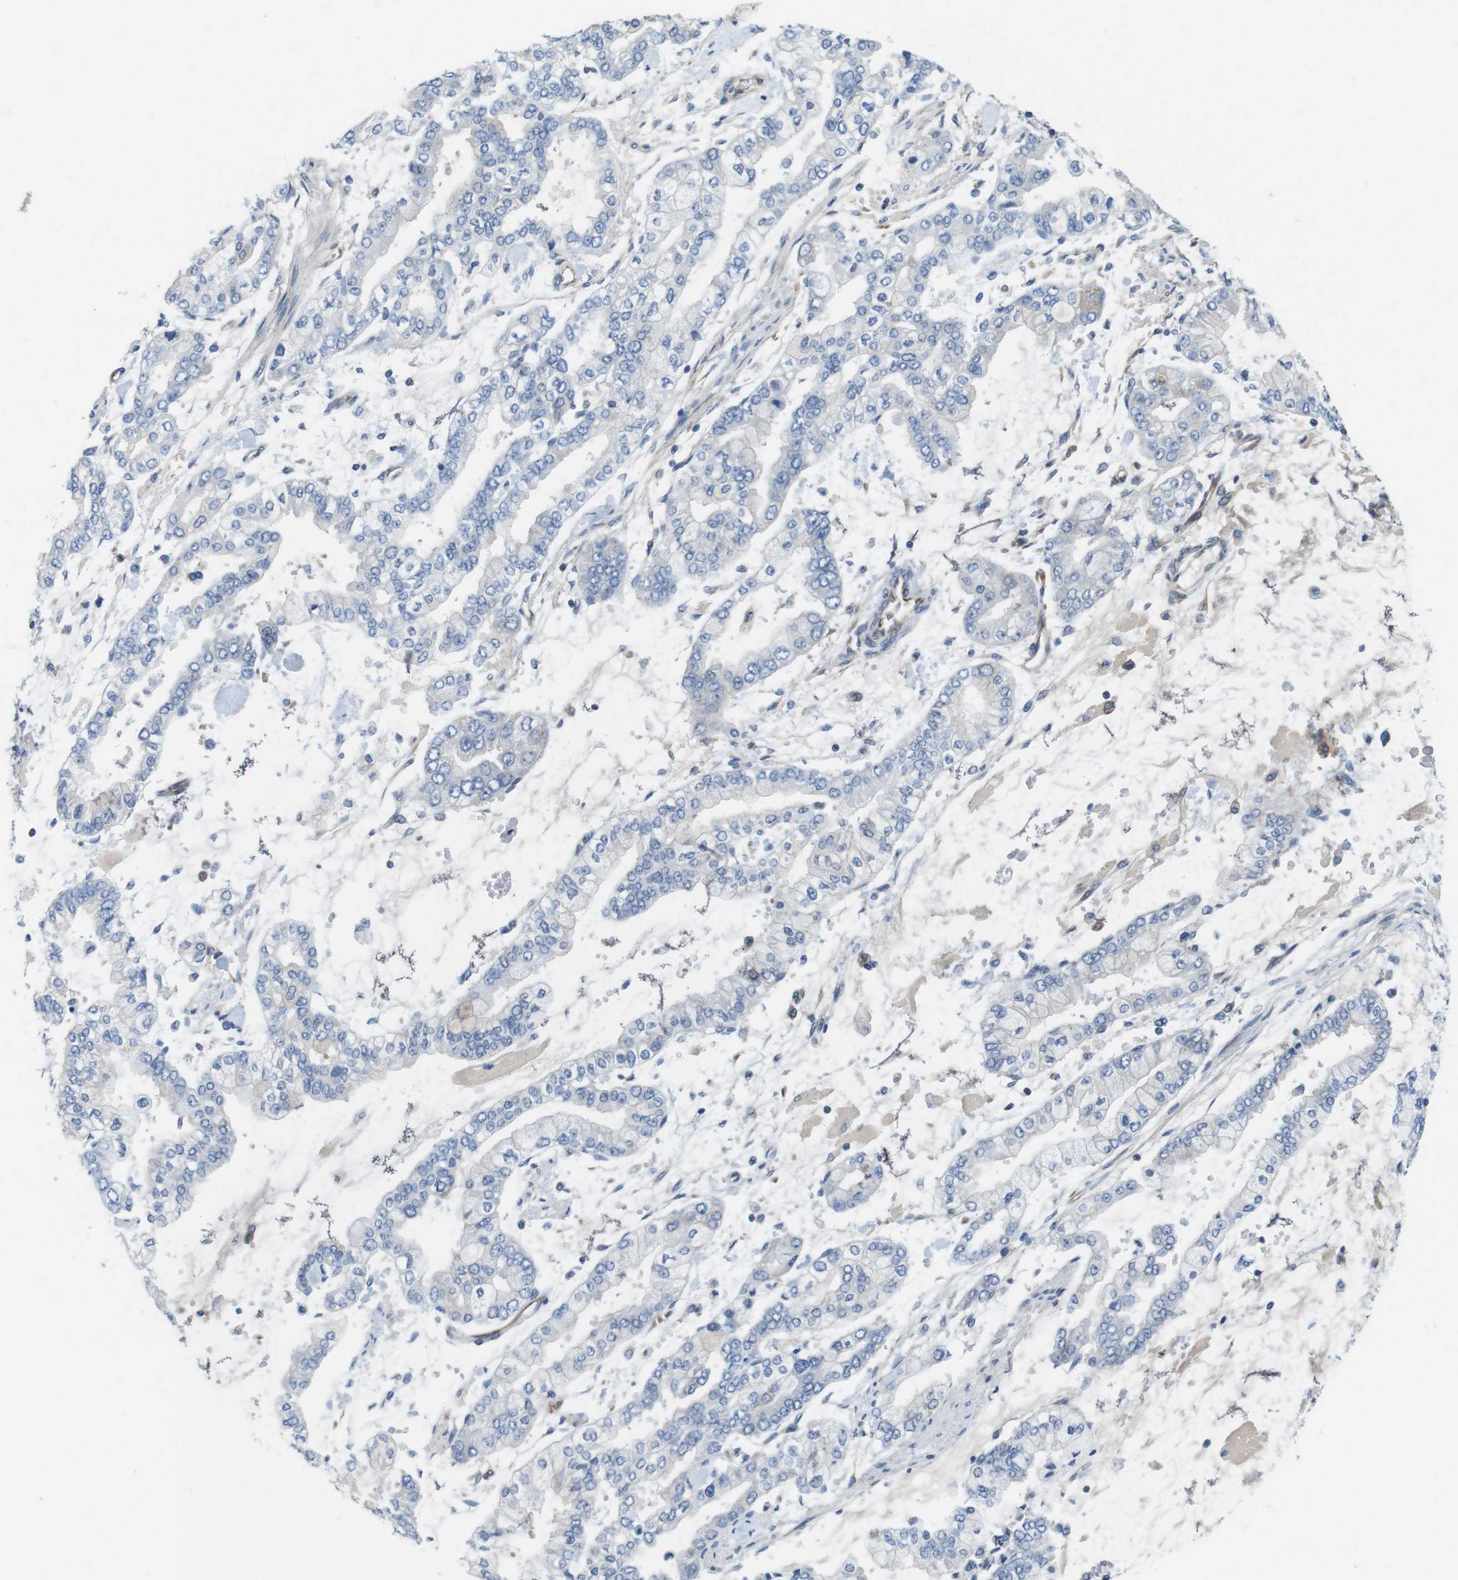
{"staining": {"intensity": "negative", "quantity": "none", "location": "none"}, "tissue": "stomach cancer", "cell_type": "Tumor cells", "image_type": "cancer", "snomed": [{"axis": "morphology", "description": "Normal tissue, NOS"}, {"axis": "morphology", "description": "Adenocarcinoma, NOS"}, {"axis": "topography", "description": "Stomach, upper"}, {"axis": "topography", "description": "Stomach"}], "caption": "Tumor cells are negative for brown protein staining in stomach adenocarcinoma. (DAB (3,3'-diaminobenzidine) immunohistochemistry with hematoxylin counter stain).", "gene": "DCLK1", "patient": {"sex": "male", "age": 76}}